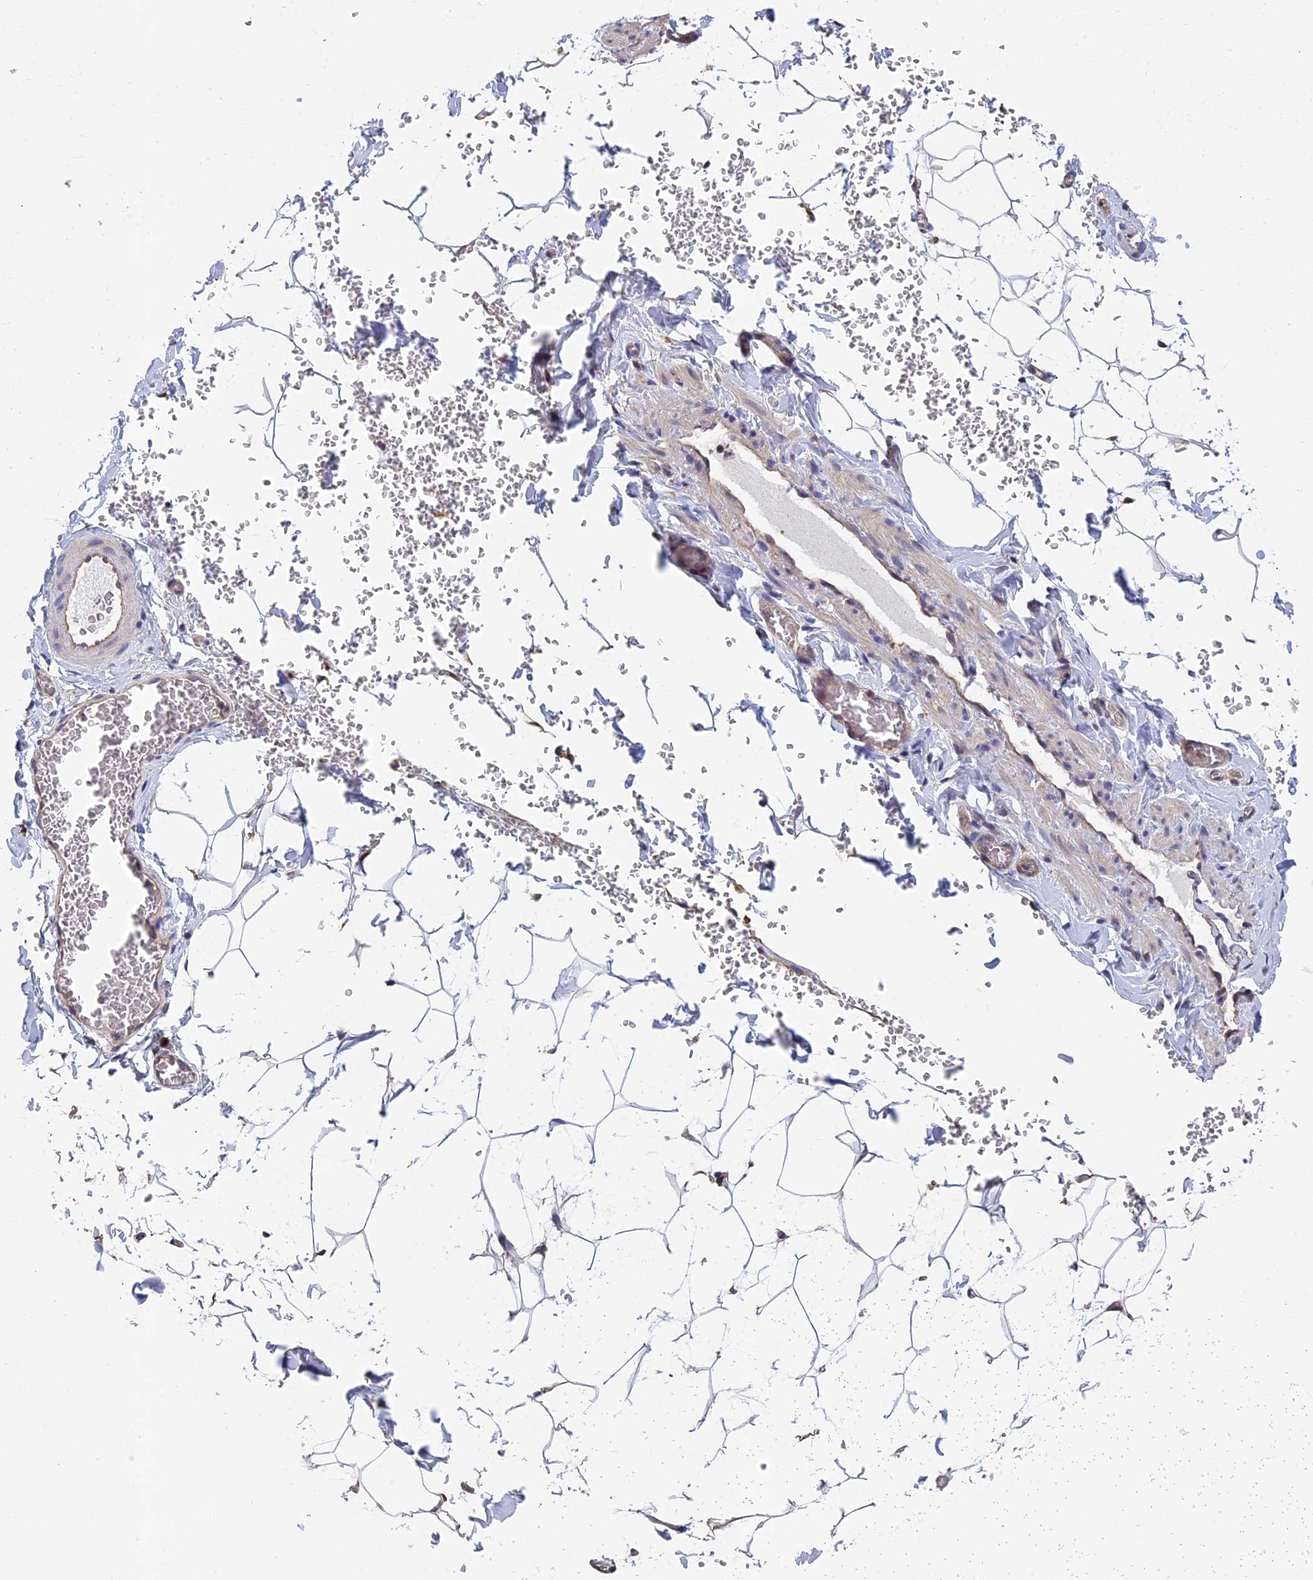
{"staining": {"intensity": "negative", "quantity": "none", "location": "cytoplasmic/membranous"}, "tissue": "adipose tissue", "cell_type": "Adipocytes", "image_type": "normal", "snomed": [{"axis": "morphology", "description": "Normal tissue, NOS"}, {"axis": "topography", "description": "Gallbladder"}, {"axis": "topography", "description": "Peripheral nerve tissue"}], "caption": "This is an immunohistochemistry (IHC) micrograph of unremarkable adipose tissue. There is no expression in adipocytes.", "gene": "LCMT1", "patient": {"sex": "male", "age": 38}}